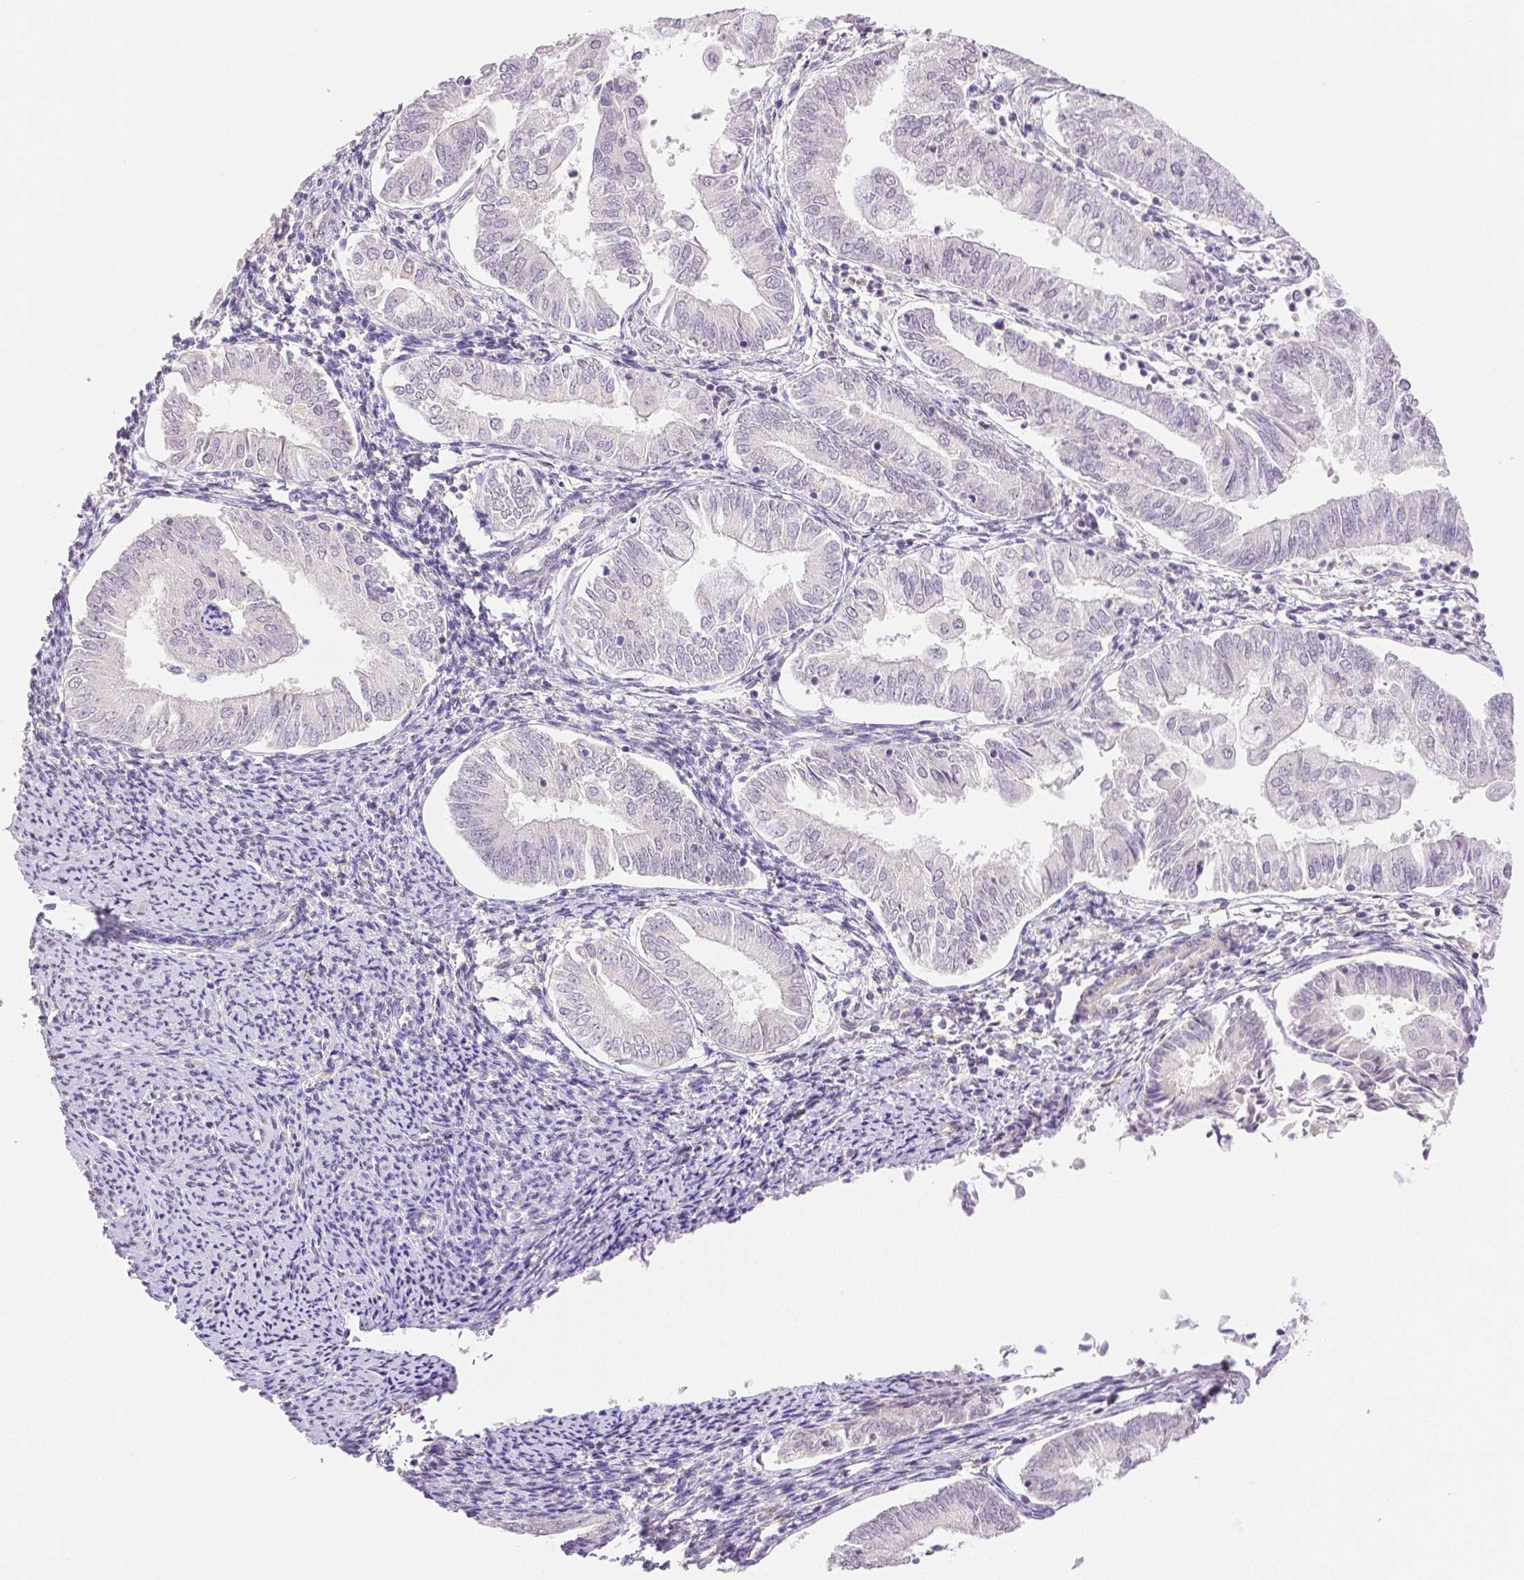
{"staining": {"intensity": "negative", "quantity": "none", "location": "none"}, "tissue": "endometrial cancer", "cell_type": "Tumor cells", "image_type": "cancer", "snomed": [{"axis": "morphology", "description": "Adenocarcinoma, NOS"}, {"axis": "topography", "description": "Endometrium"}], "caption": "Immunohistochemistry (IHC) of adenocarcinoma (endometrial) displays no staining in tumor cells. Nuclei are stained in blue.", "gene": "THY1", "patient": {"sex": "female", "age": 55}}